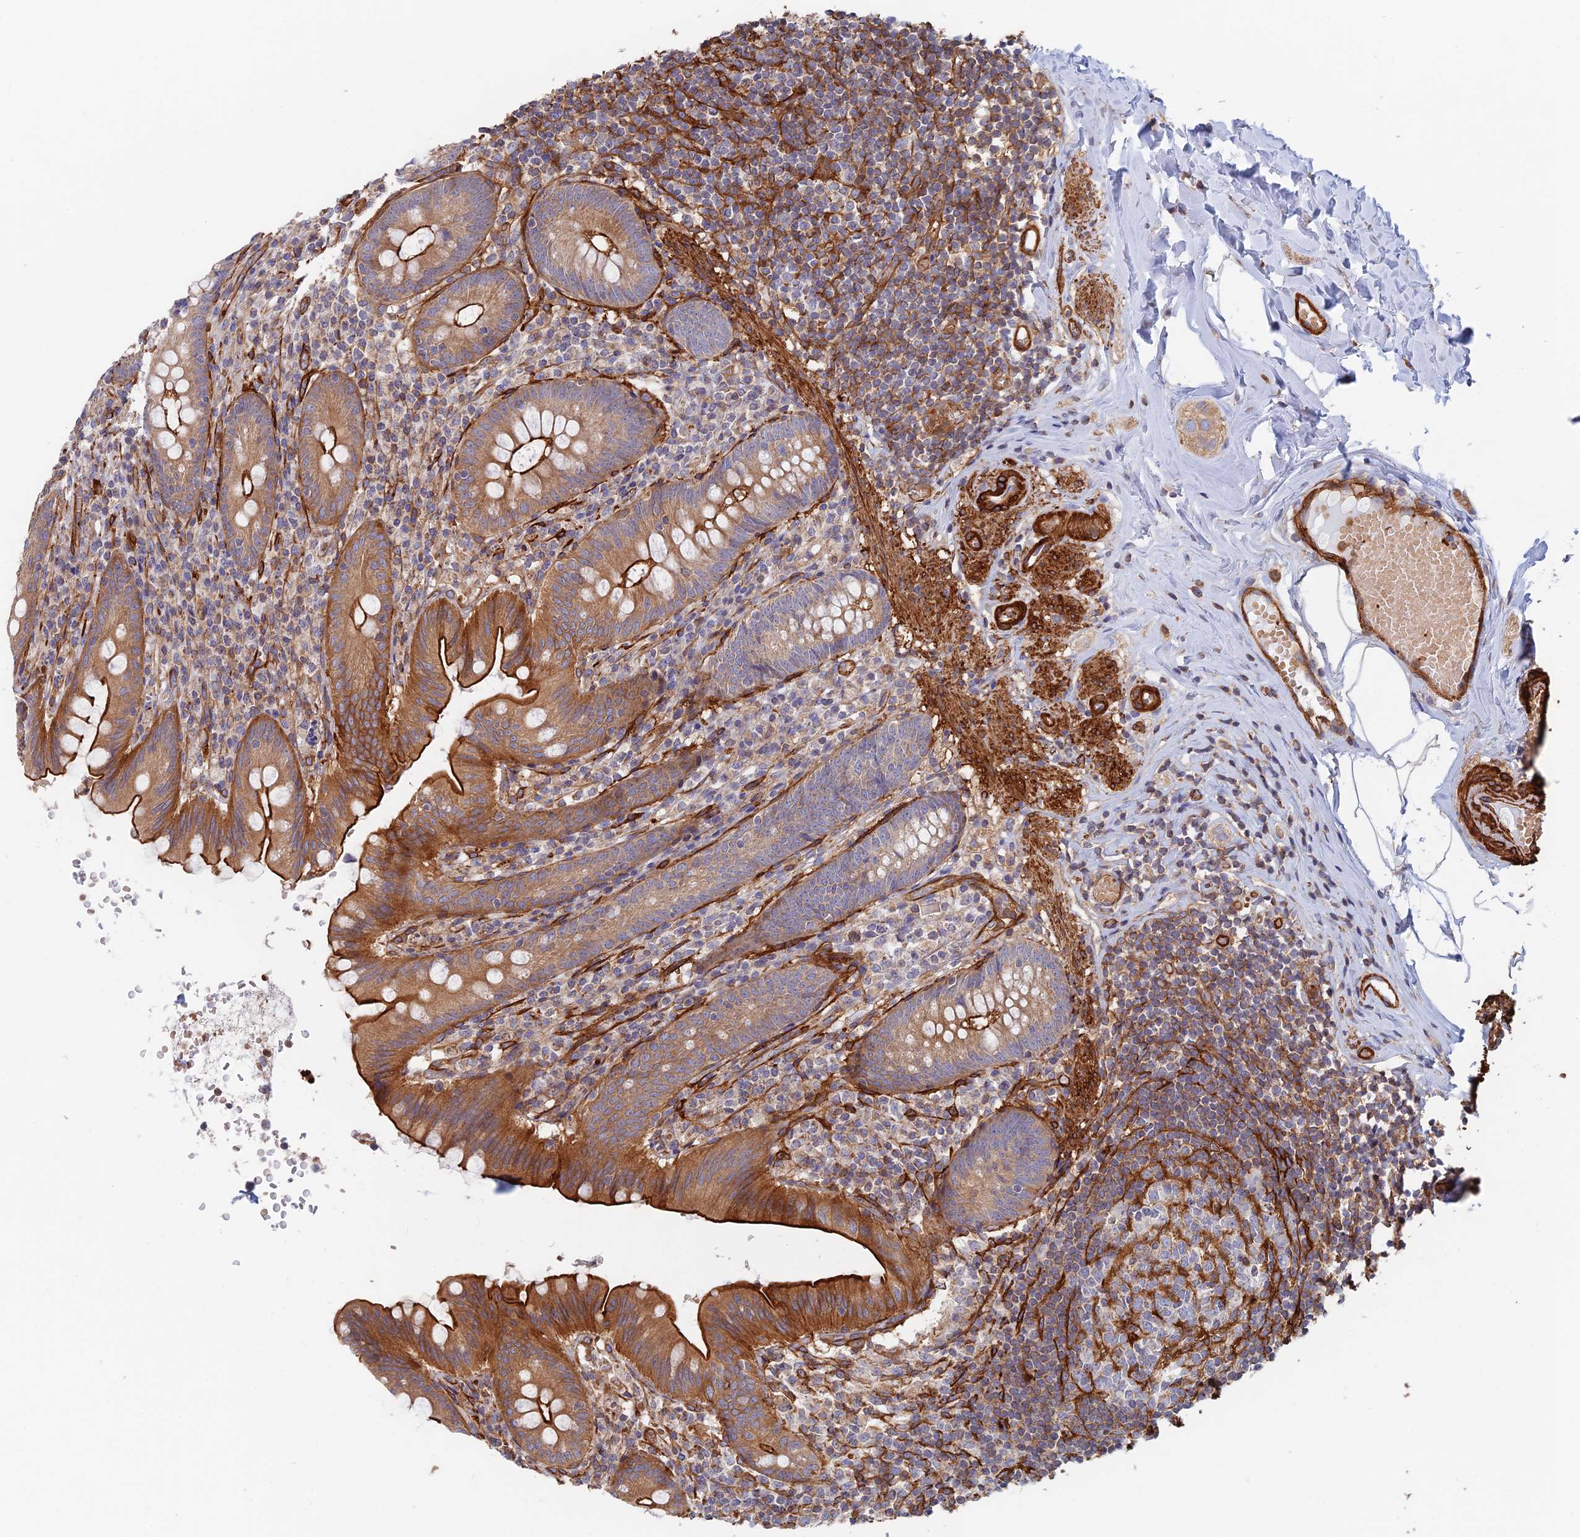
{"staining": {"intensity": "strong", "quantity": ">75%", "location": "cytoplasmic/membranous"}, "tissue": "appendix", "cell_type": "Glandular cells", "image_type": "normal", "snomed": [{"axis": "morphology", "description": "Normal tissue, NOS"}, {"axis": "topography", "description": "Appendix"}], "caption": "Protein staining displays strong cytoplasmic/membranous positivity in about >75% of glandular cells in benign appendix.", "gene": "PAK4", "patient": {"sex": "male", "age": 55}}